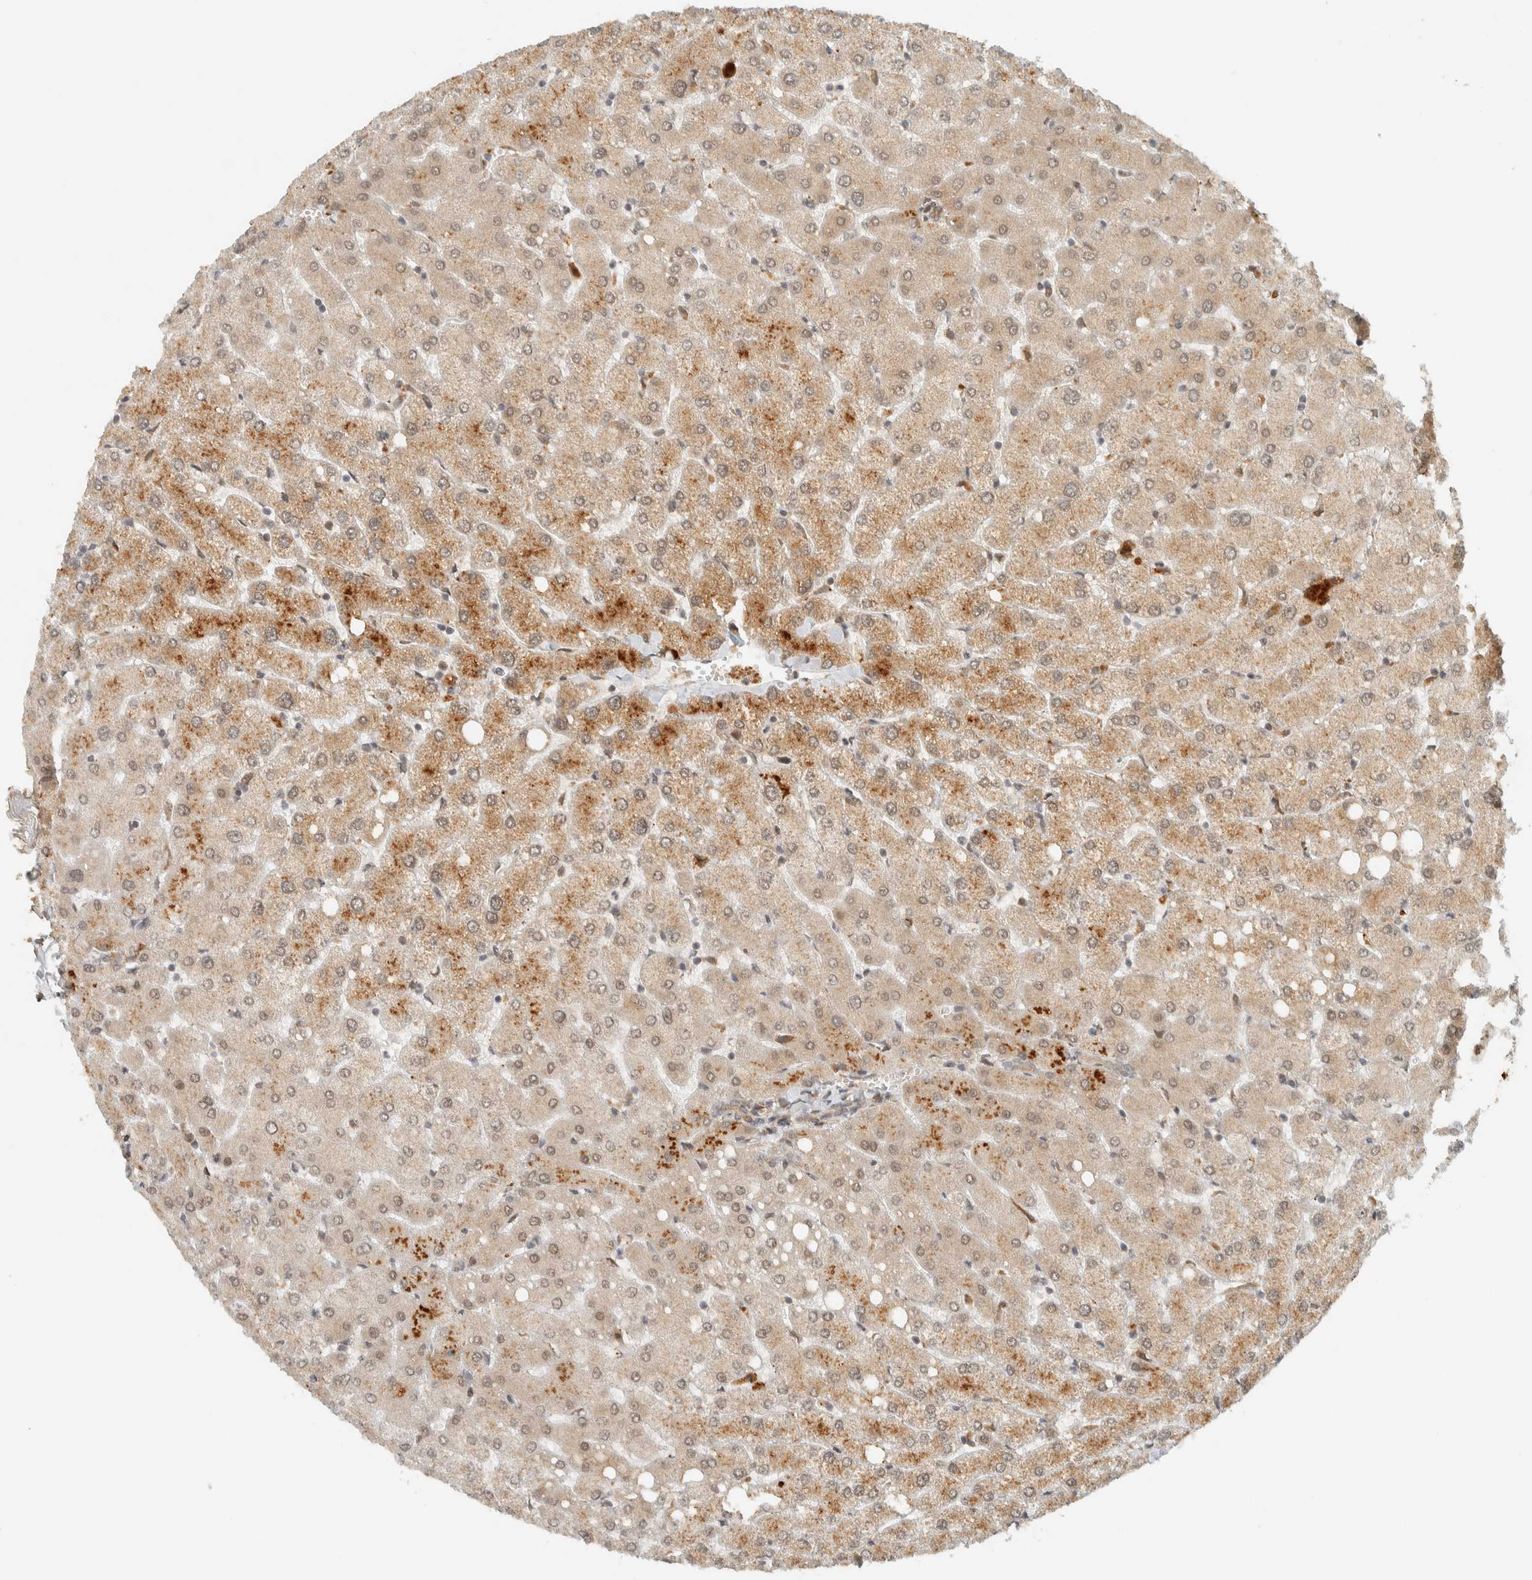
{"staining": {"intensity": "negative", "quantity": "none", "location": "none"}, "tissue": "liver", "cell_type": "Cholangiocytes", "image_type": "normal", "snomed": [{"axis": "morphology", "description": "Normal tissue, NOS"}, {"axis": "topography", "description": "Liver"}], "caption": "This is a histopathology image of immunohistochemistry staining of unremarkable liver, which shows no positivity in cholangiocytes. (IHC, brightfield microscopy, high magnification).", "gene": "ITPRID1", "patient": {"sex": "female", "age": 54}}